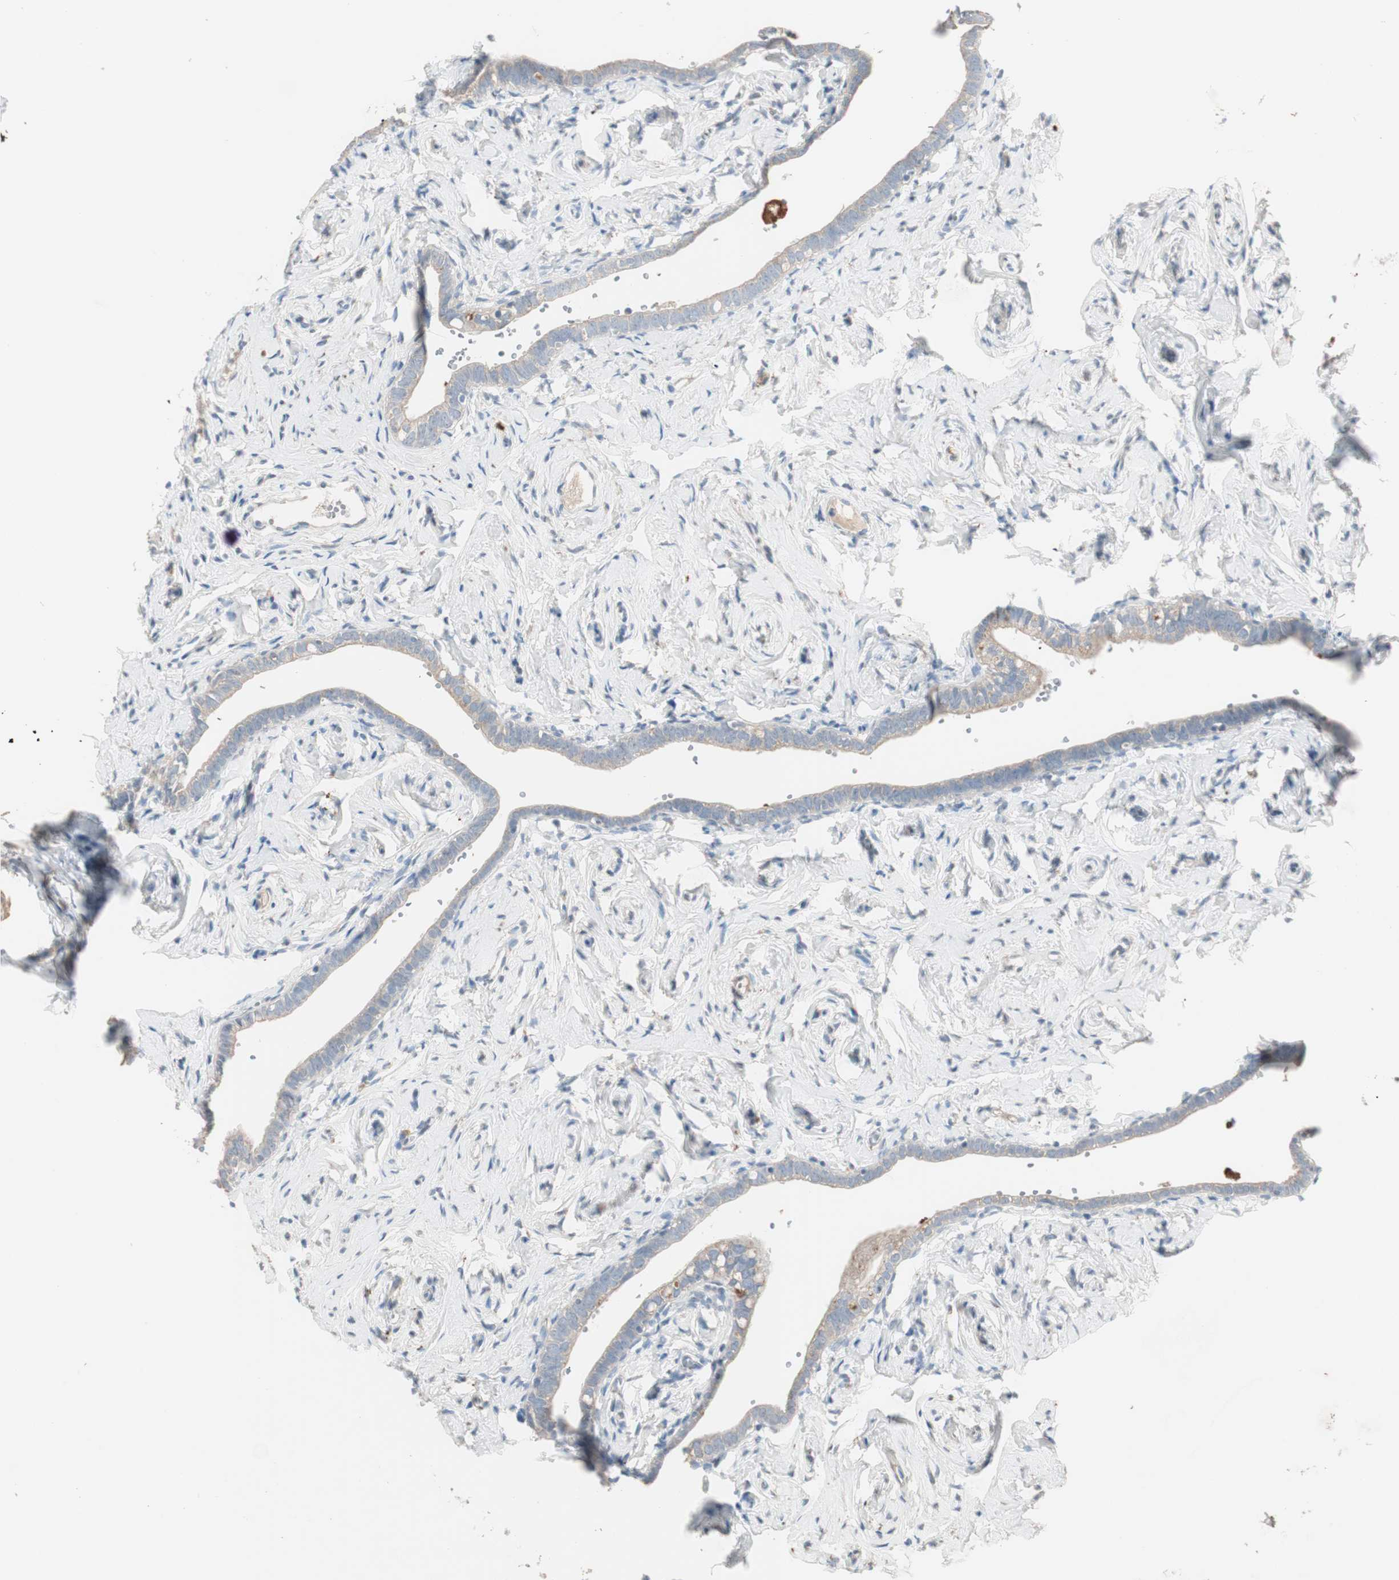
{"staining": {"intensity": "weak", "quantity": "25%-75%", "location": "cytoplasmic/membranous"}, "tissue": "fallopian tube", "cell_type": "Glandular cells", "image_type": "normal", "snomed": [{"axis": "morphology", "description": "Normal tissue, NOS"}, {"axis": "topography", "description": "Fallopian tube"}], "caption": "Immunohistochemistry (DAB (3,3'-diaminobenzidine)) staining of normal fallopian tube exhibits weak cytoplasmic/membranous protein staining in about 25%-75% of glandular cells.", "gene": "KHK", "patient": {"sex": "female", "age": 71}}